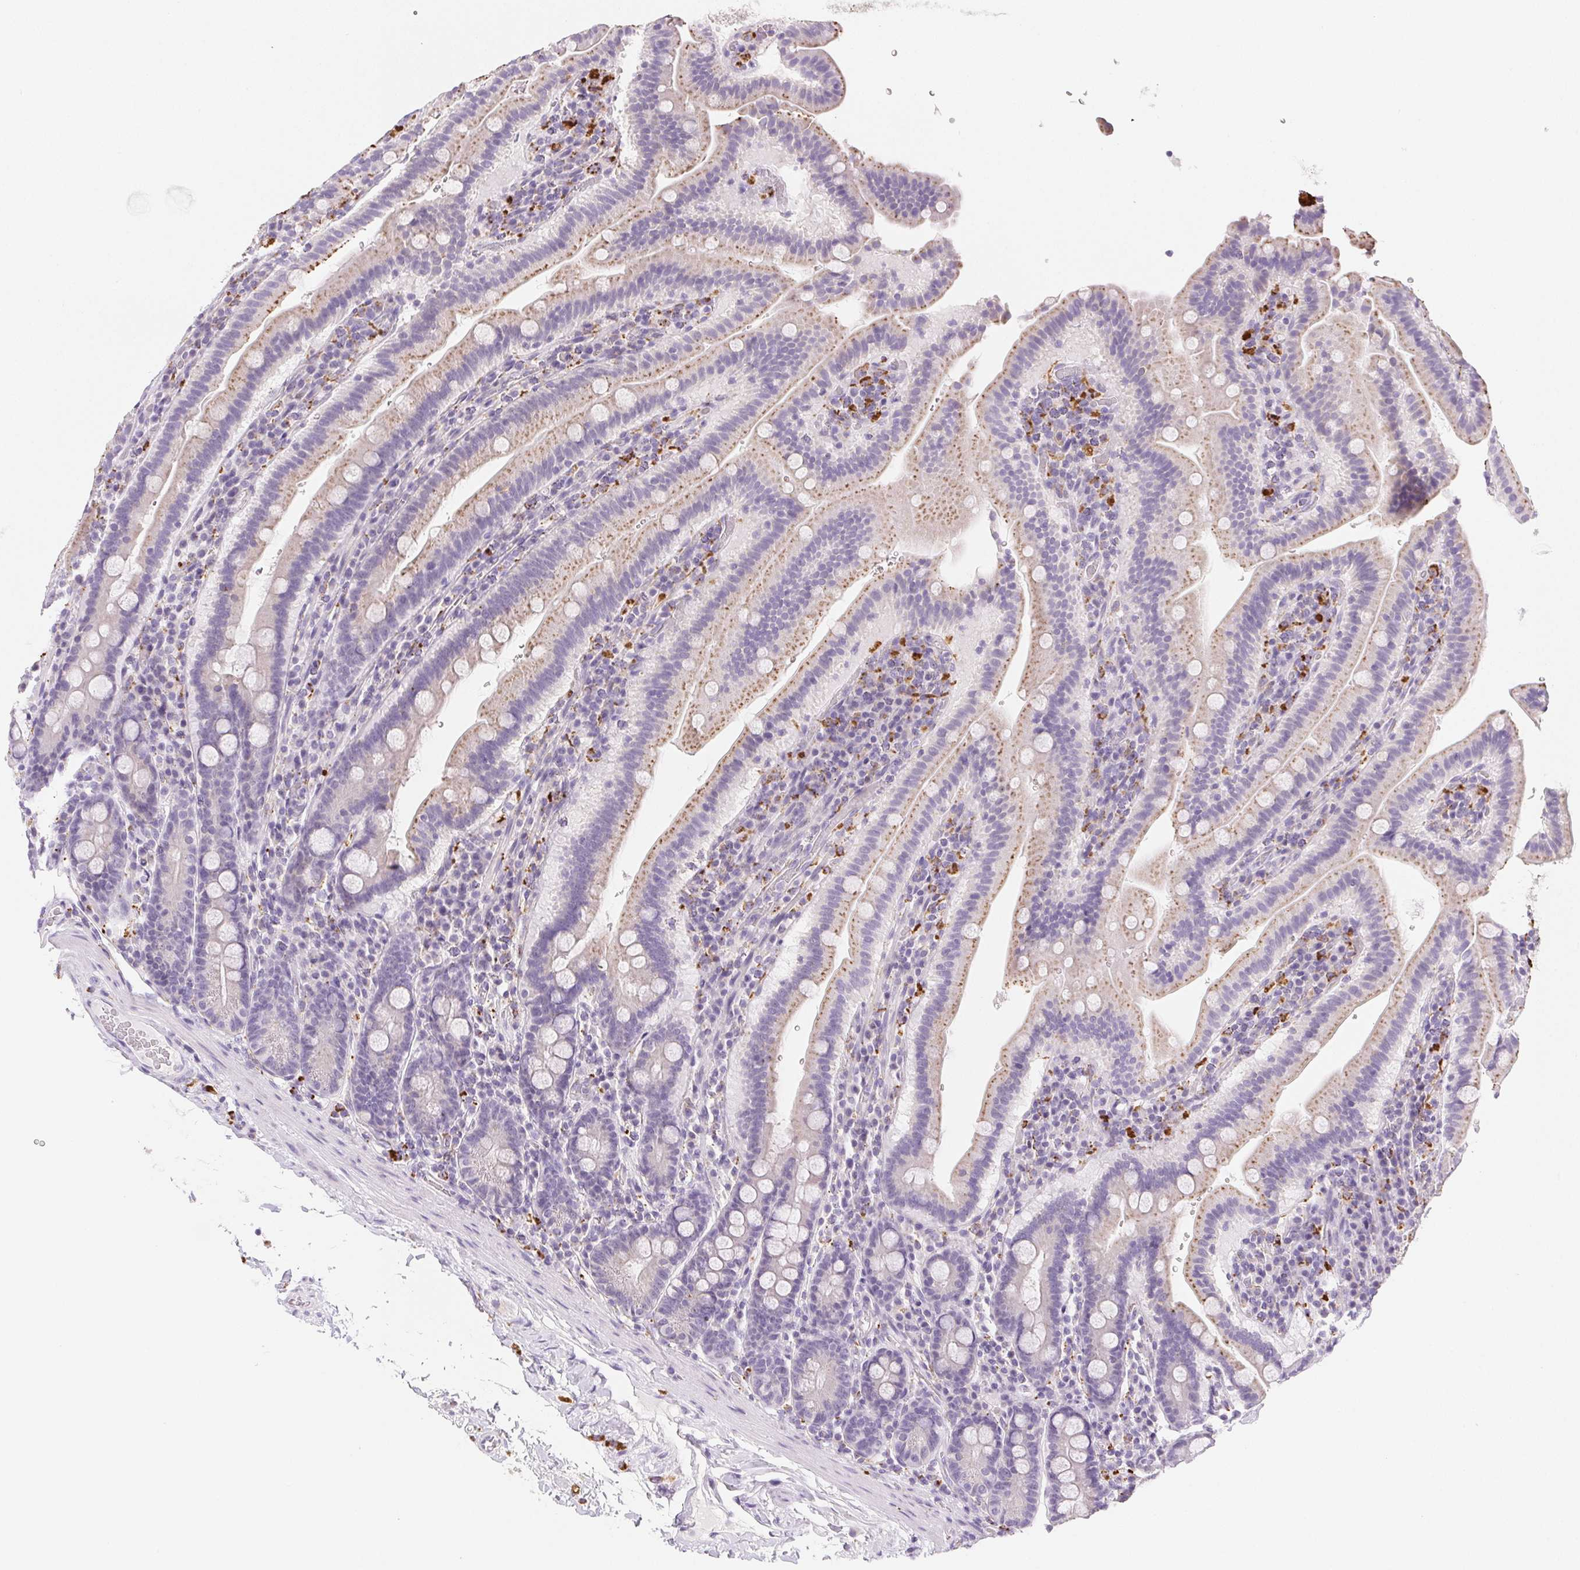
{"staining": {"intensity": "moderate", "quantity": "25%-75%", "location": "cytoplasmic/membranous"}, "tissue": "small intestine", "cell_type": "Glandular cells", "image_type": "normal", "snomed": [{"axis": "morphology", "description": "Normal tissue, NOS"}, {"axis": "topography", "description": "Small intestine"}], "caption": "A high-resolution photomicrograph shows IHC staining of unremarkable small intestine, which shows moderate cytoplasmic/membranous positivity in about 25%-75% of glandular cells.", "gene": "LIPA", "patient": {"sex": "male", "age": 26}}